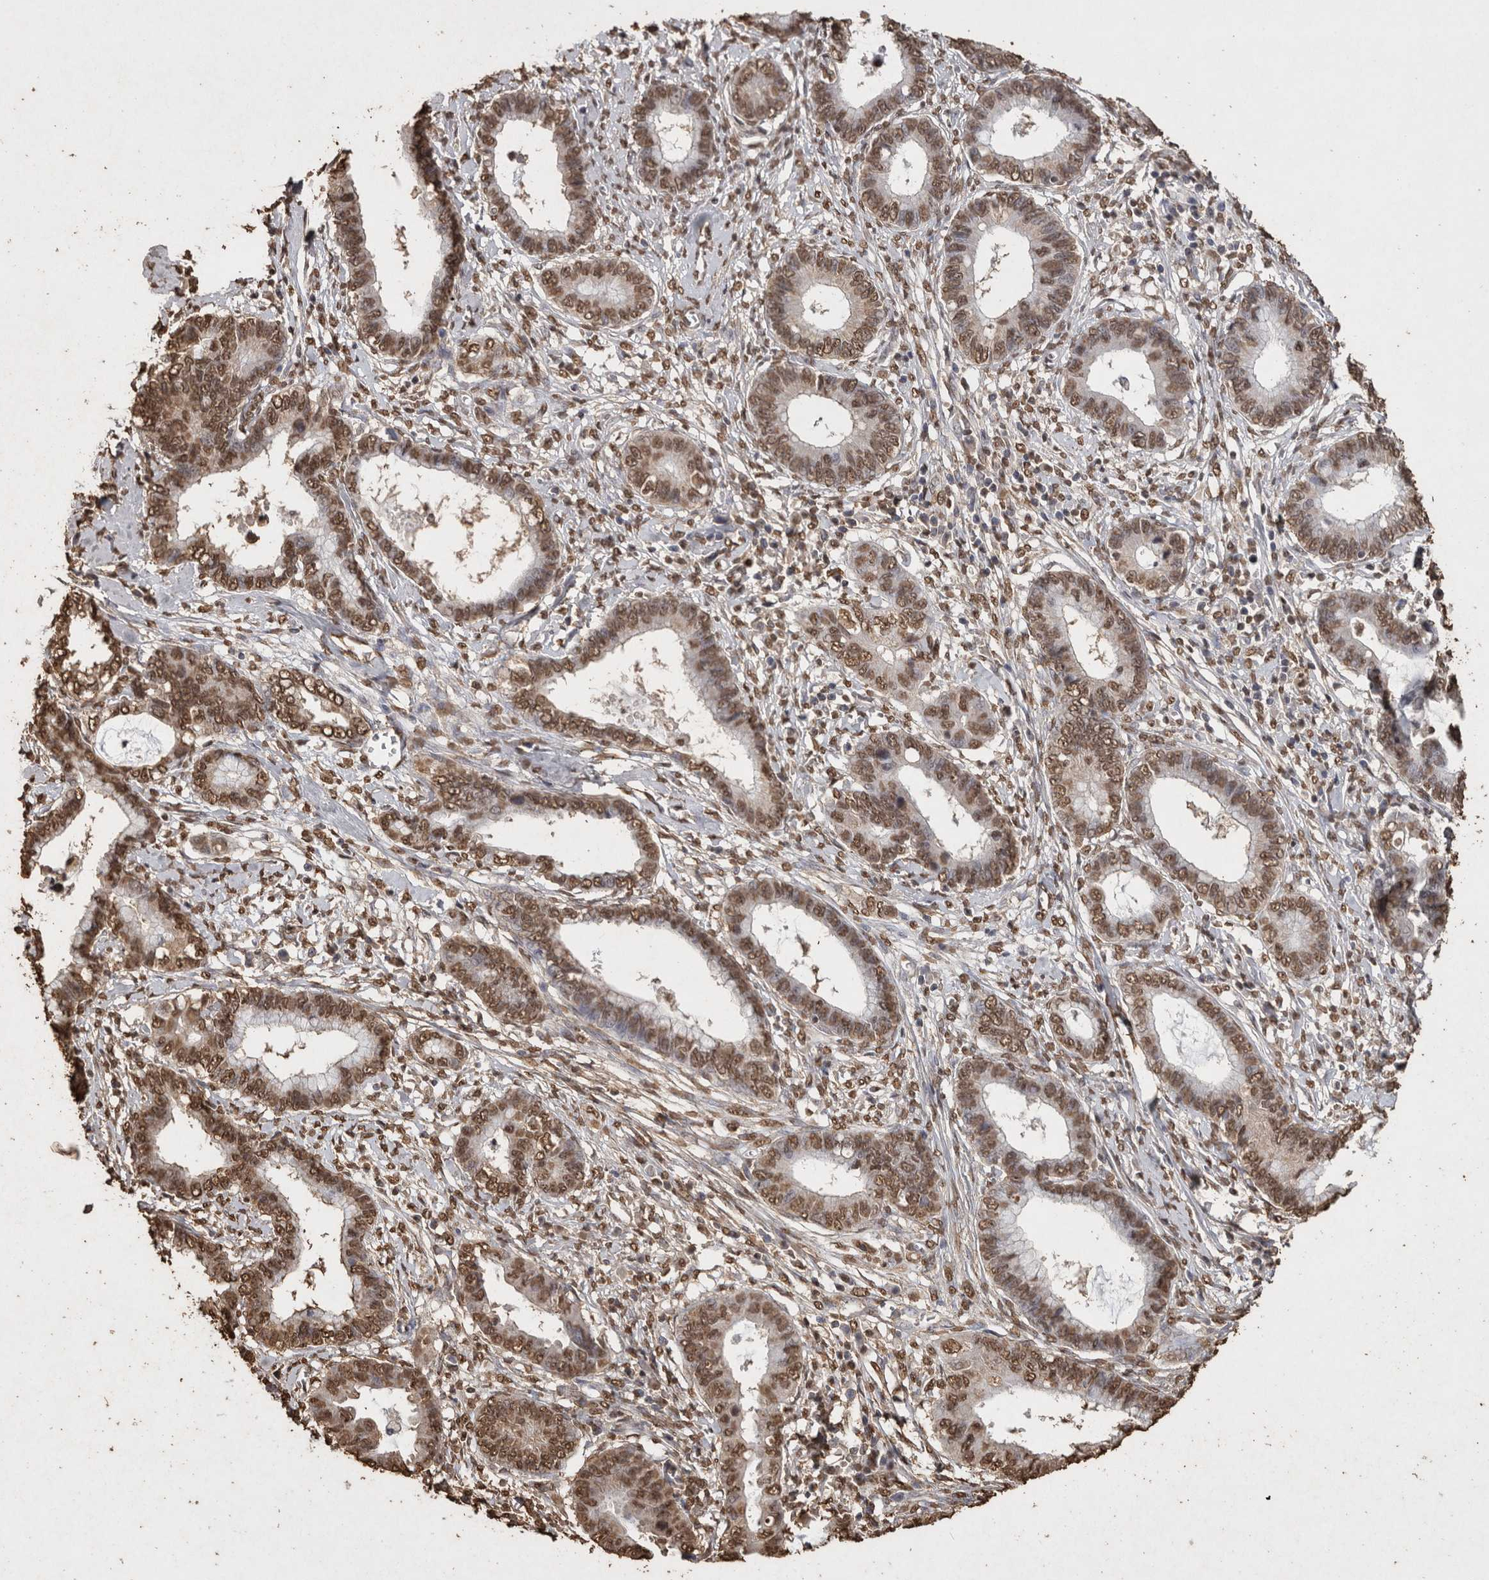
{"staining": {"intensity": "moderate", "quantity": ">75%", "location": "nuclear"}, "tissue": "cervical cancer", "cell_type": "Tumor cells", "image_type": "cancer", "snomed": [{"axis": "morphology", "description": "Adenocarcinoma, NOS"}, {"axis": "topography", "description": "Cervix"}], "caption": "Protein analysis of adenocarcinoma (cervical) tissue demonstrates moderate nuclear positivity in about >75% of tumor cells. The protein of interest is shown in brown color, while the nuclei are stained blue.", "gene": "FSTL3", "patient": {"sex": "female", "age": 44}}